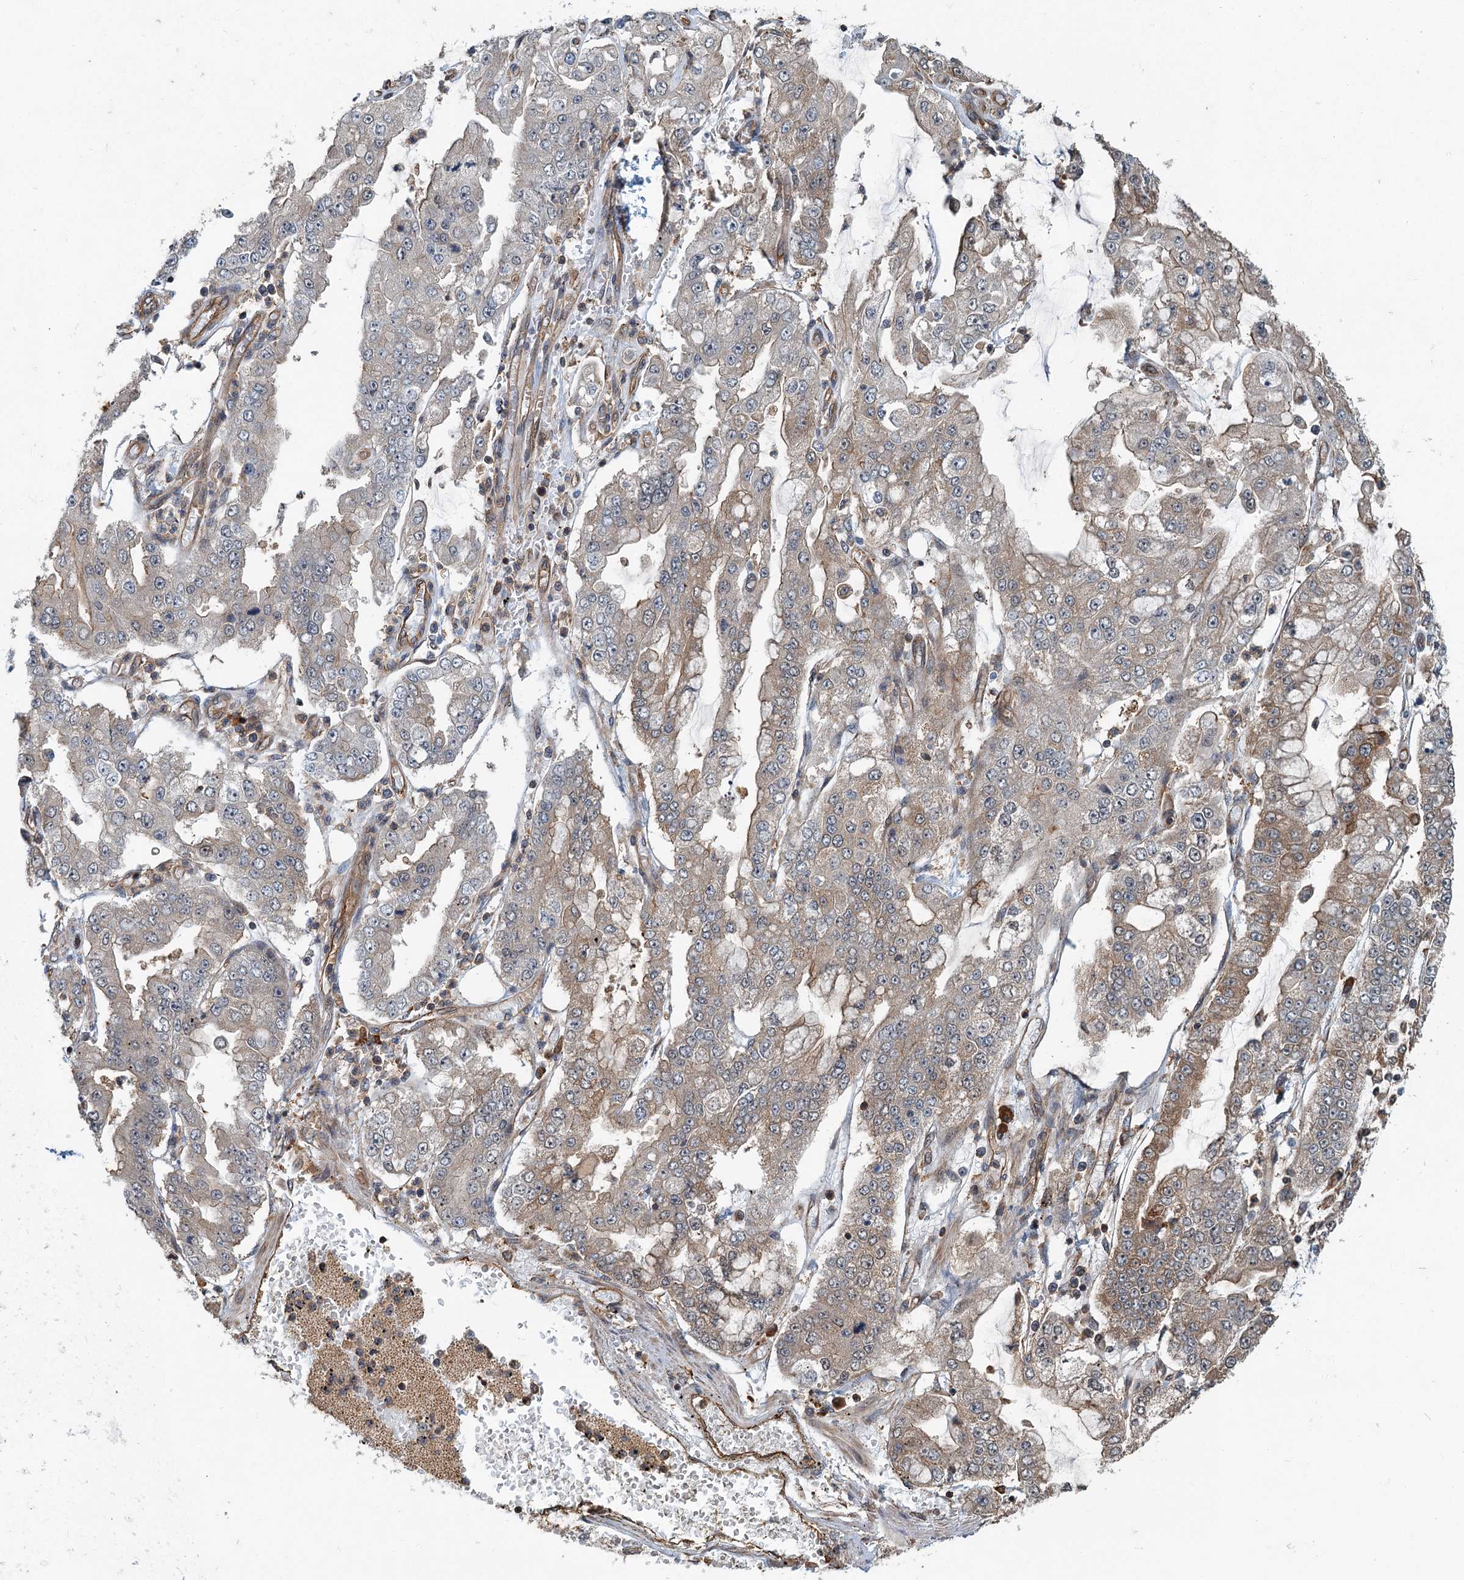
{"staining": {"intensity": "moderate", "quantity": "<25%", "location": "cytoplasmic/membranous"}, "tissue": "stomach cancer", "cell_type": "Tumor cells", "image_type": "cancer", "snomed": [{"axis": "morphology", "description": "Adenocarcinoma, NOS"}, {"axis": "topography", "description": "Stomach"}], "caption": "The photomicrograph demonstrates immunohistochemical staining of stomach cancer. There is moderate cytoplasmic/membranous positivity is seen in approximately <25% of tumor cells.", "gene": "ZNF527", "patient": {"sex": "male", "age": 76}}